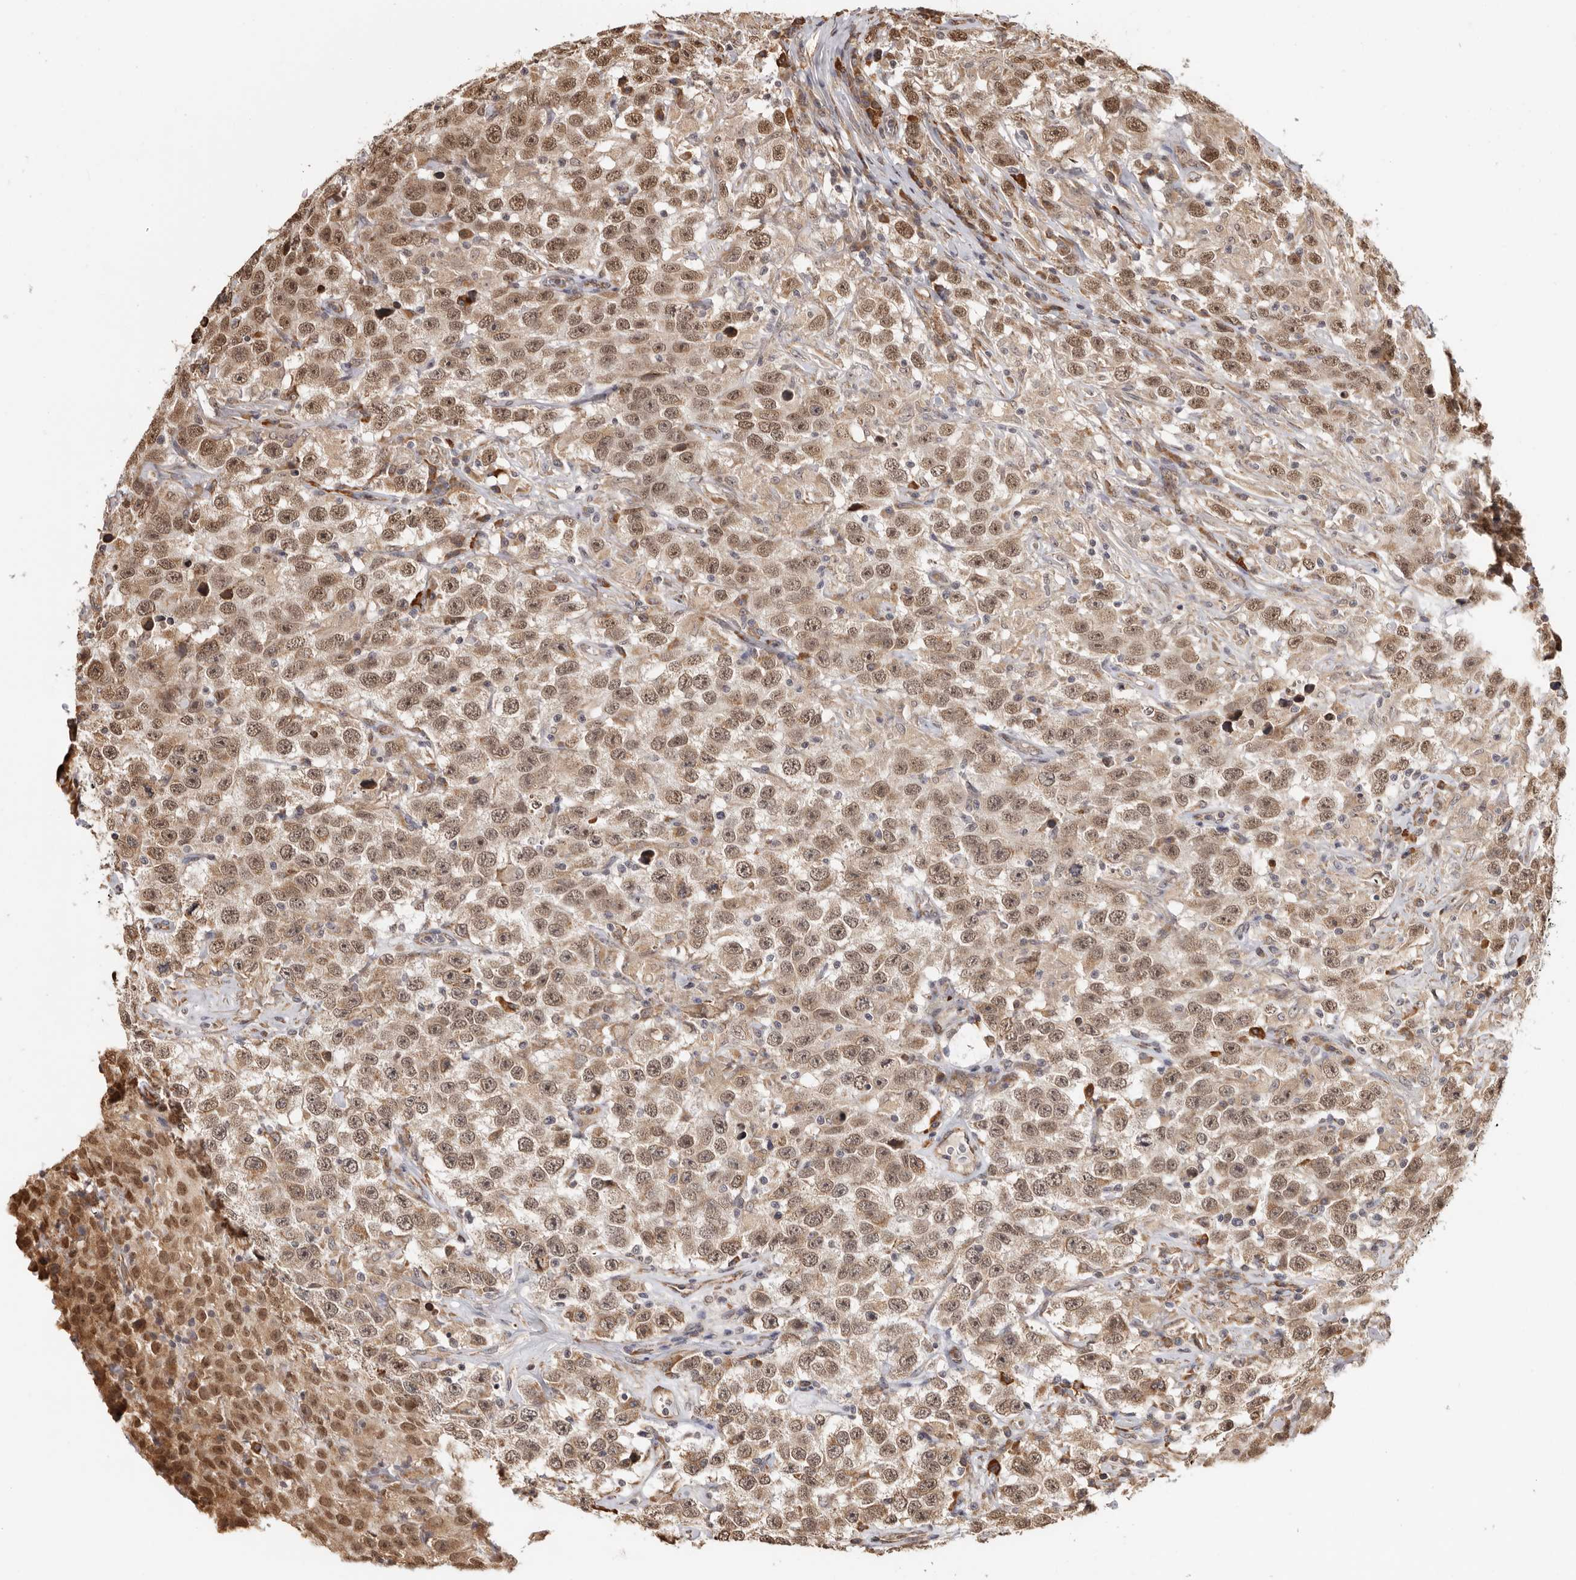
{"staining": {"intensity": "moderate", "quantity": ">75%", "location": "cytoplasmic/membranous,nuclear"}, "tissue": "testis cancer", "cell_type": "Tumor cells", "image_type": "cancer", "snomed": [{"axis": "morphology", "description": "Seminoma, NOS"}, {"axis": "topography", "description": "Testis"}], "caption": "Immunohistochemistry histopathology image of human testis cancer (seminoma) stained for a protein (brown), which demonstrates medium levels of moderate cytoplasmic/membranous and nuclear positivity in about >75% of tumor cells.", "gene": "ZNF83", "patient": {"sex": "male", "age": 41}}